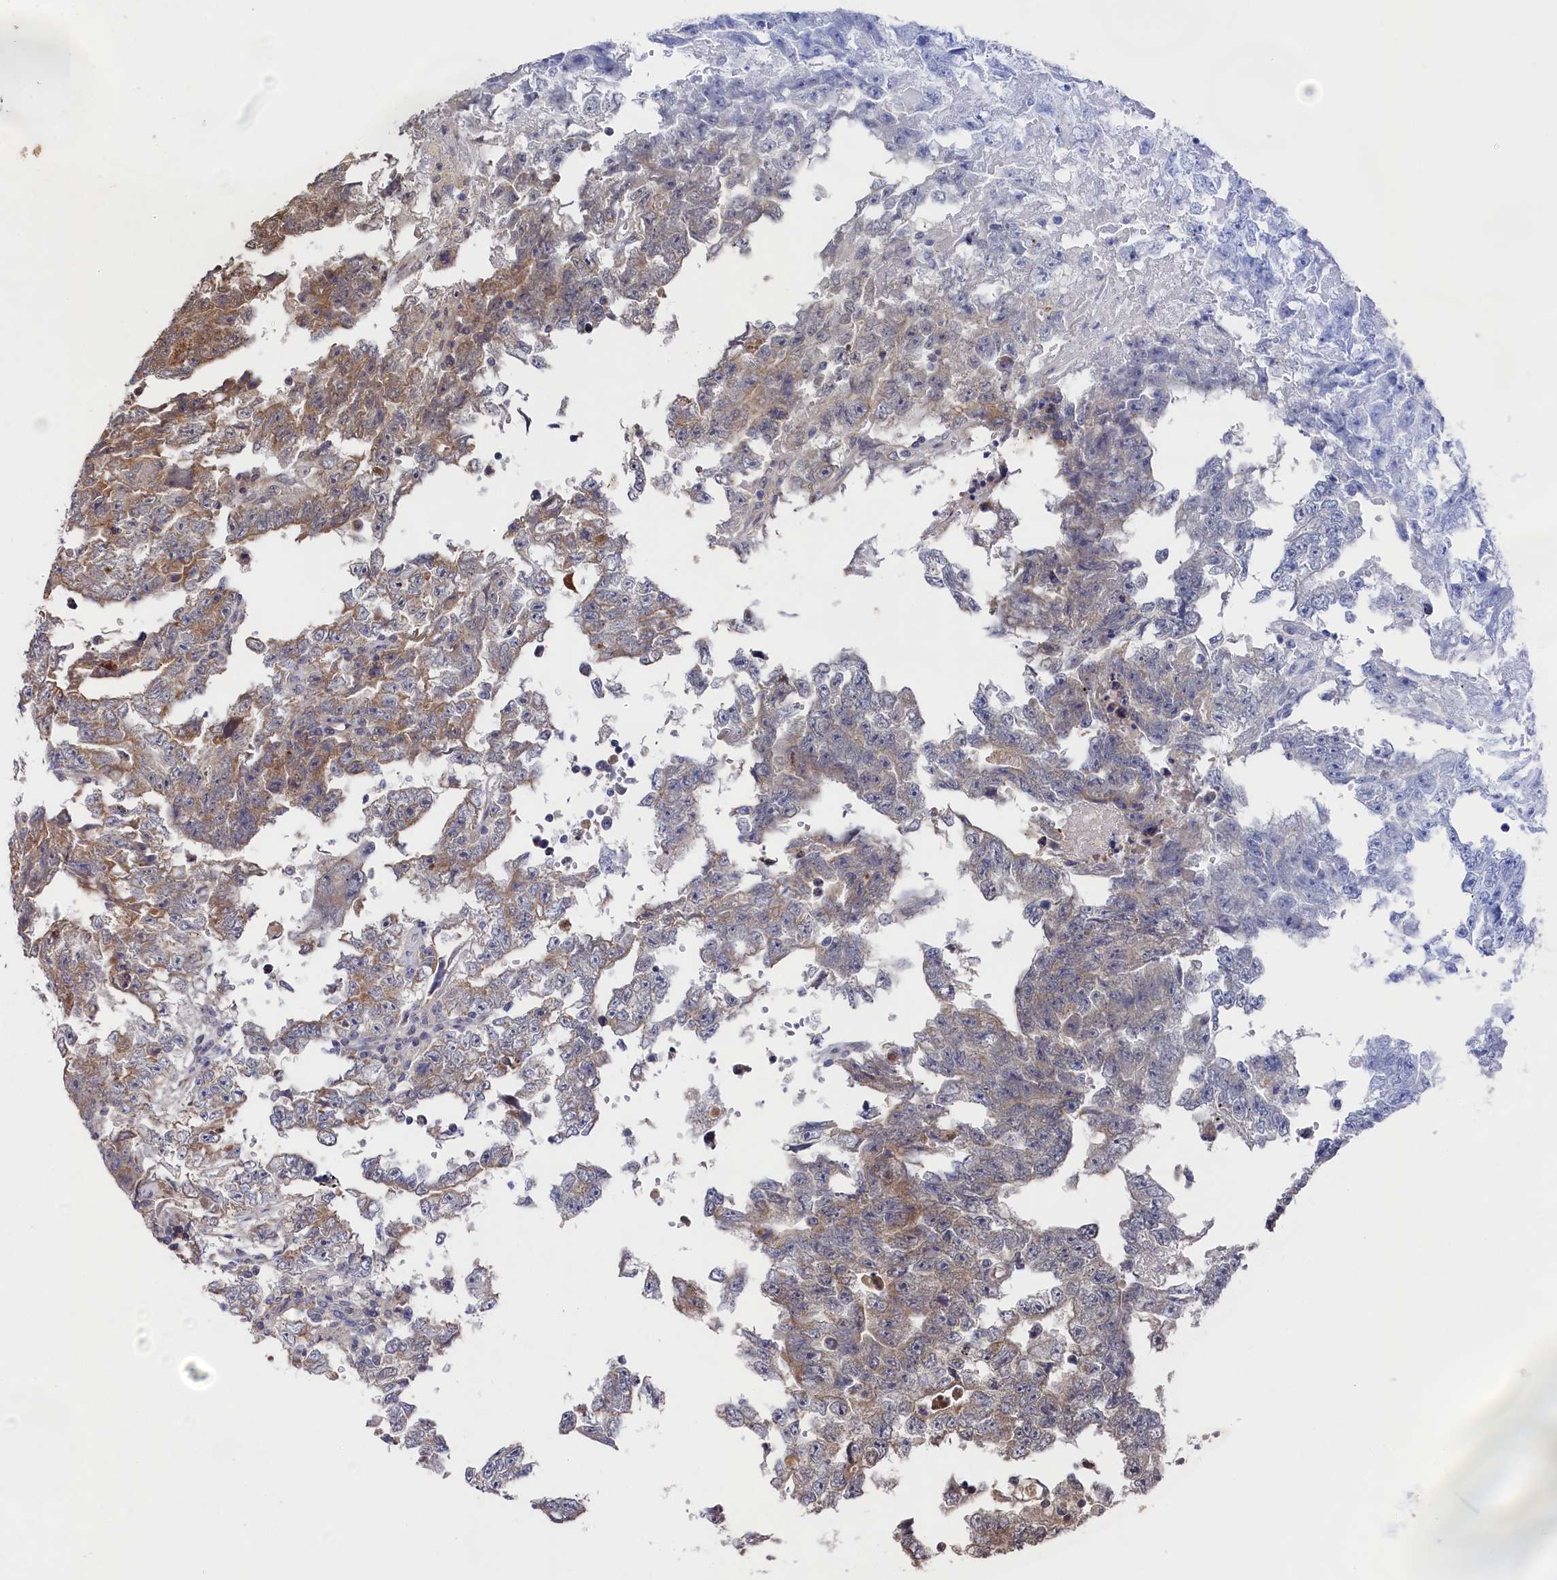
{"staining": {"intensity": "moderate", "quantity": "<25%", "location": "cytoplasmic/membranous"}, "tissue": "testis cancer", "cell_type": "Tumor cells", "image_type": "cancer", "snomed": [{"axis": "morphology", "description": "Carcinoma, Embryonal, NOS"}, {"axis": "topography", "description": "Testis"}], "caption": "A high-resolution histopathology image shows immunohistochemistry staining of testis cancer, which displays moderate cytoplasmic/membranous staining in approximately <25% of tumor cells.", "gene": "SUPV3L1", "patient": {"sex": "male", "age": 25}}